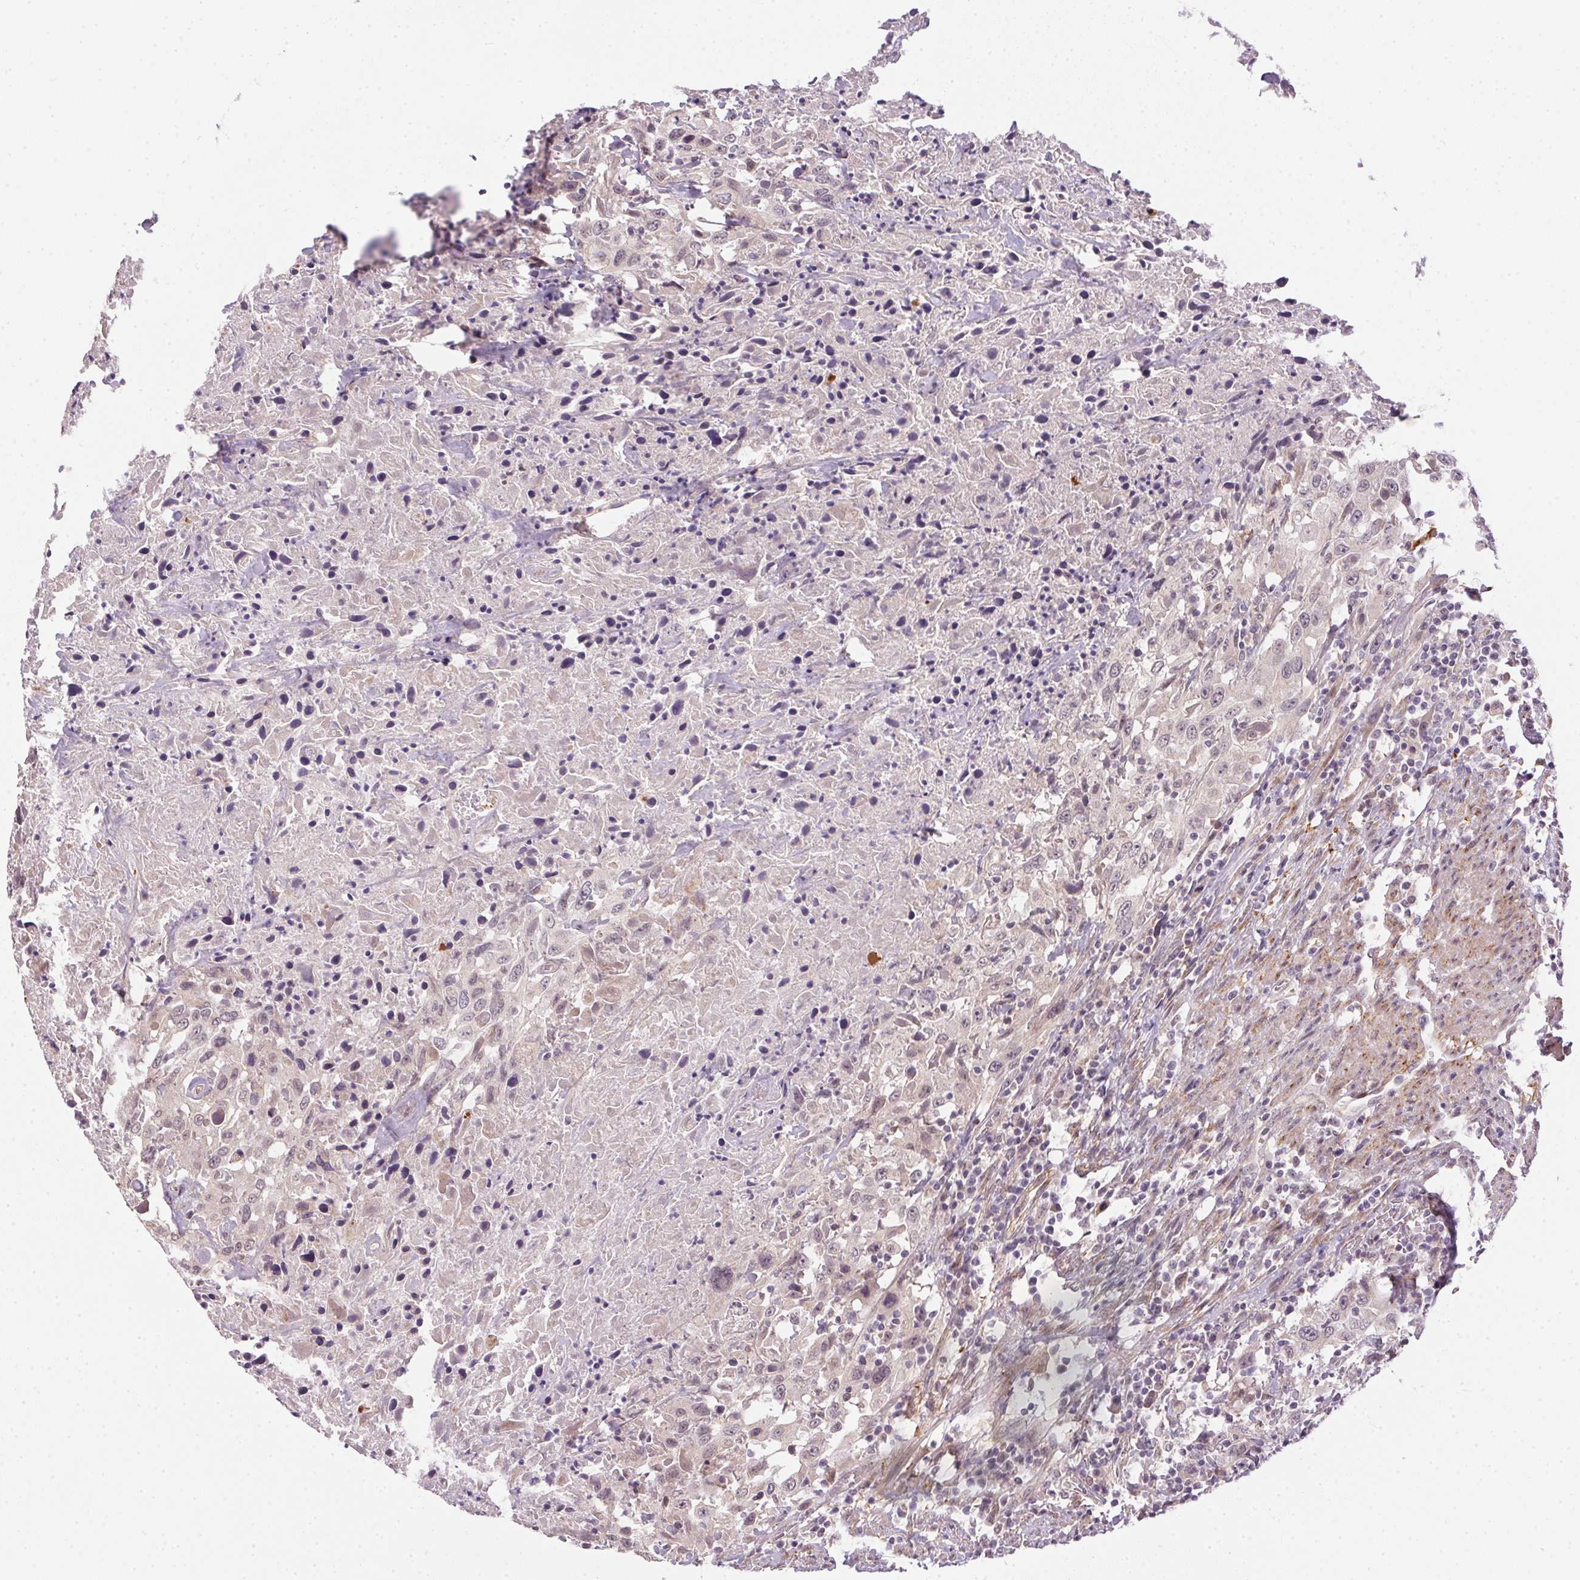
{"staining": {"intensity": "negative", "quantity": "none", "location": "none"}, "tissue": "urothelial cancer", "cell_type": "Tumor cells", "image_type": "cancer", "snomed": [{"axis": "morphology", "description": "Urothelial carcinoma, High grade"}, {"axis": "topography", "description": "Urinary bladder"}], "caption": "A histopathology image of human urothelial carcinoma (high-grade) is negative for staining in tumor cells.", "gene": "CFAP92", "patient": {"sex": "male", "age": 61}}